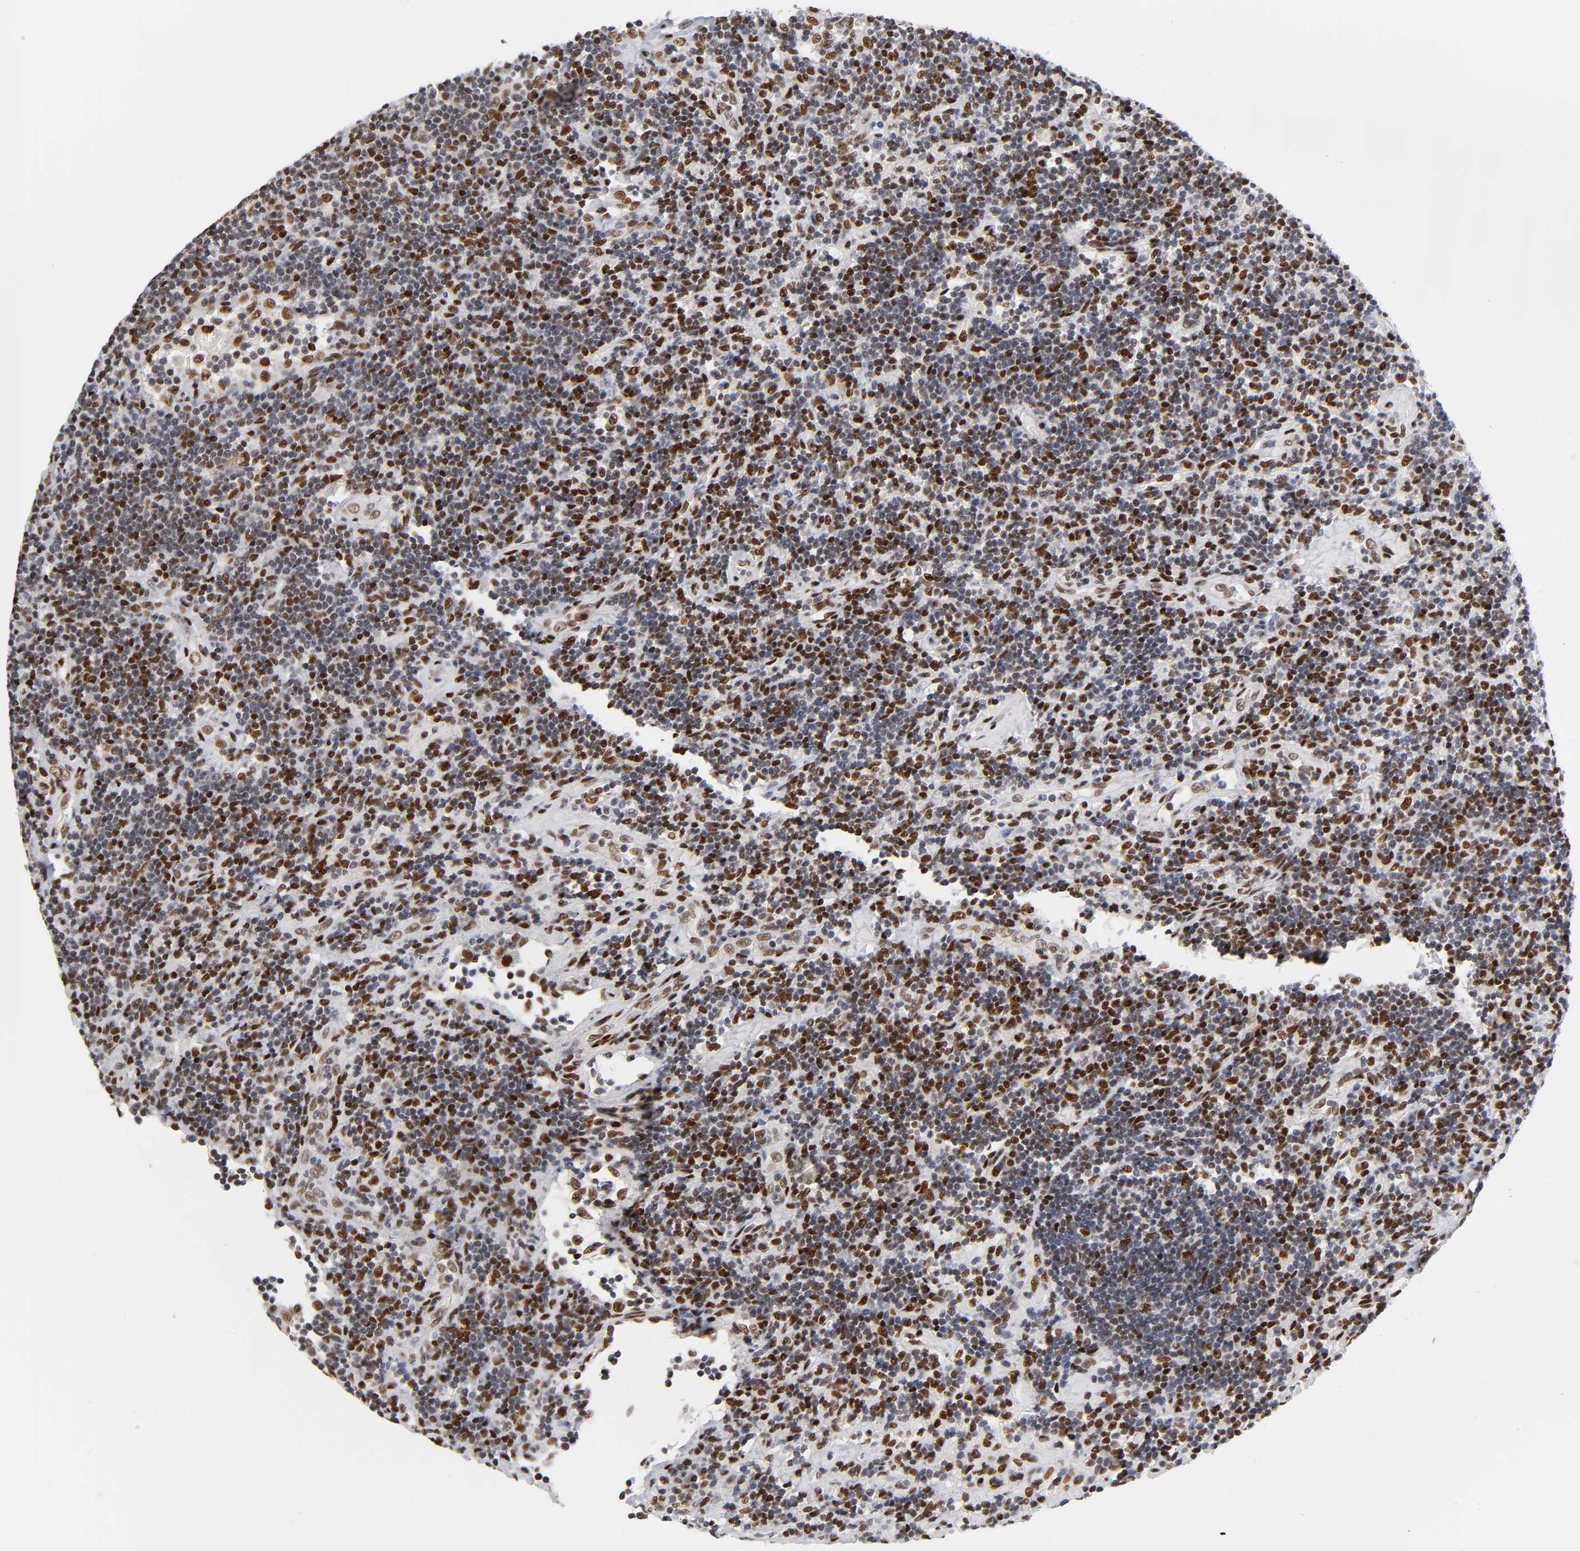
{"staining": {"intensity": "strong", "quantity": ">75%", "location": "nuclear"}, "tissue": "lymphoma", "cell_type": "Tumor cells", "image_type": "cancer", "snomed": [{"axis": "morphology", "description": "Malignant lymphoma, non-Hodgkin's type, Low grade"}, {"axis": "topography", "description": "Lymph node"}], "caption": "Immunohistochemistry (IHC) image of lymphoma stained for a protein (brown), which demonstrates high levels of strong nuclear staining in about >75% of tumor cells.", "gene": "NR3C1", "patient": {"sex": "male", "age": 70}}